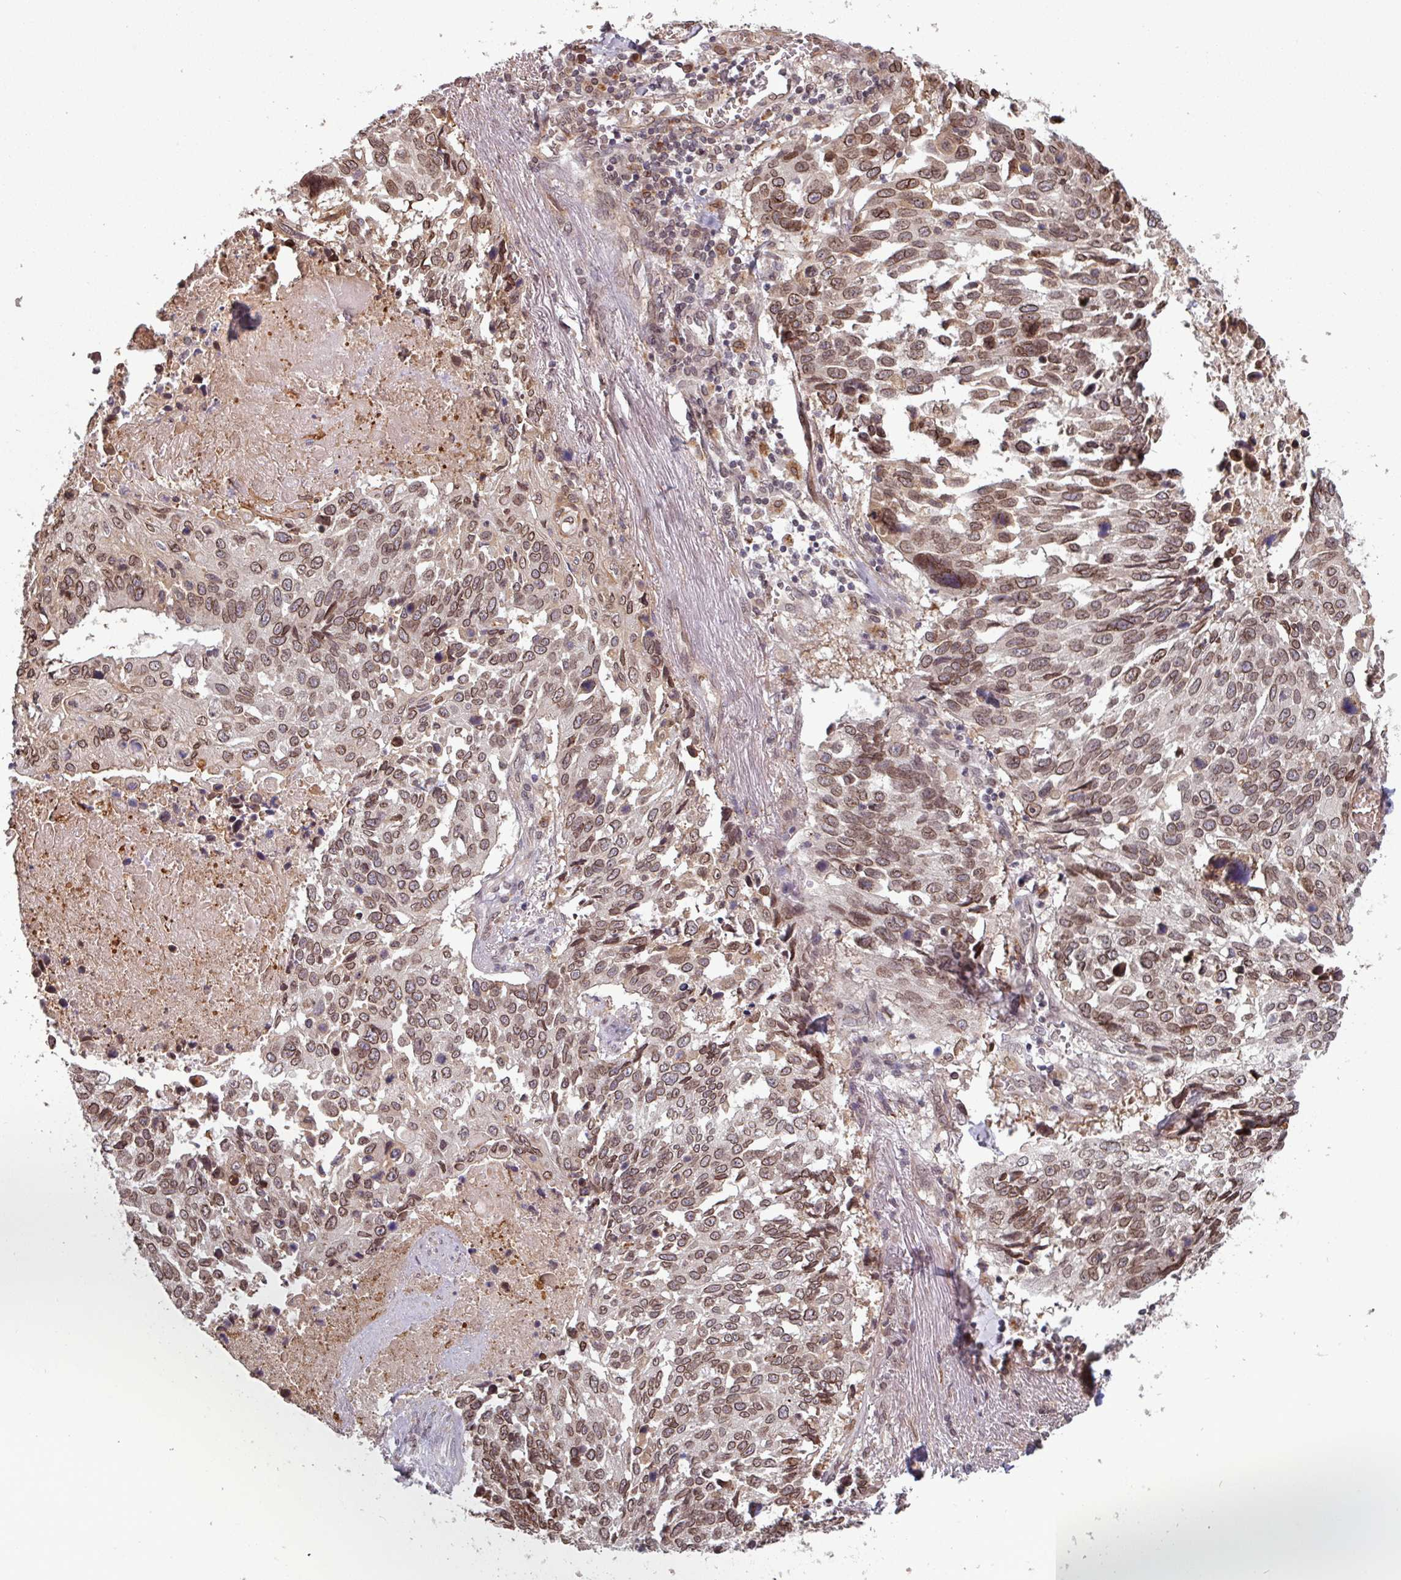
{"staining": {"intensity": "moderate", "quantity": ">75%", "location": "cytoplasmic/membranous,nuclear"}, "tissue": "lung cancer", "cell_type": "Tumor cells", "image_type": "cancer", "snomed": [{"axis": "morphology", "description": "Squamous cell carcinoma, NOS"}, {"axis": "topography", "description": "Lung"}], "caption": "Lung squamous cell carcinoma stained for a protein (brown) shows moderate cytoplasmic/membranous and nuclear positive staining in approximately >75% of tumor cells.", "gene": "RBM4B", "patient": {"sex": "male", "age": 62}}